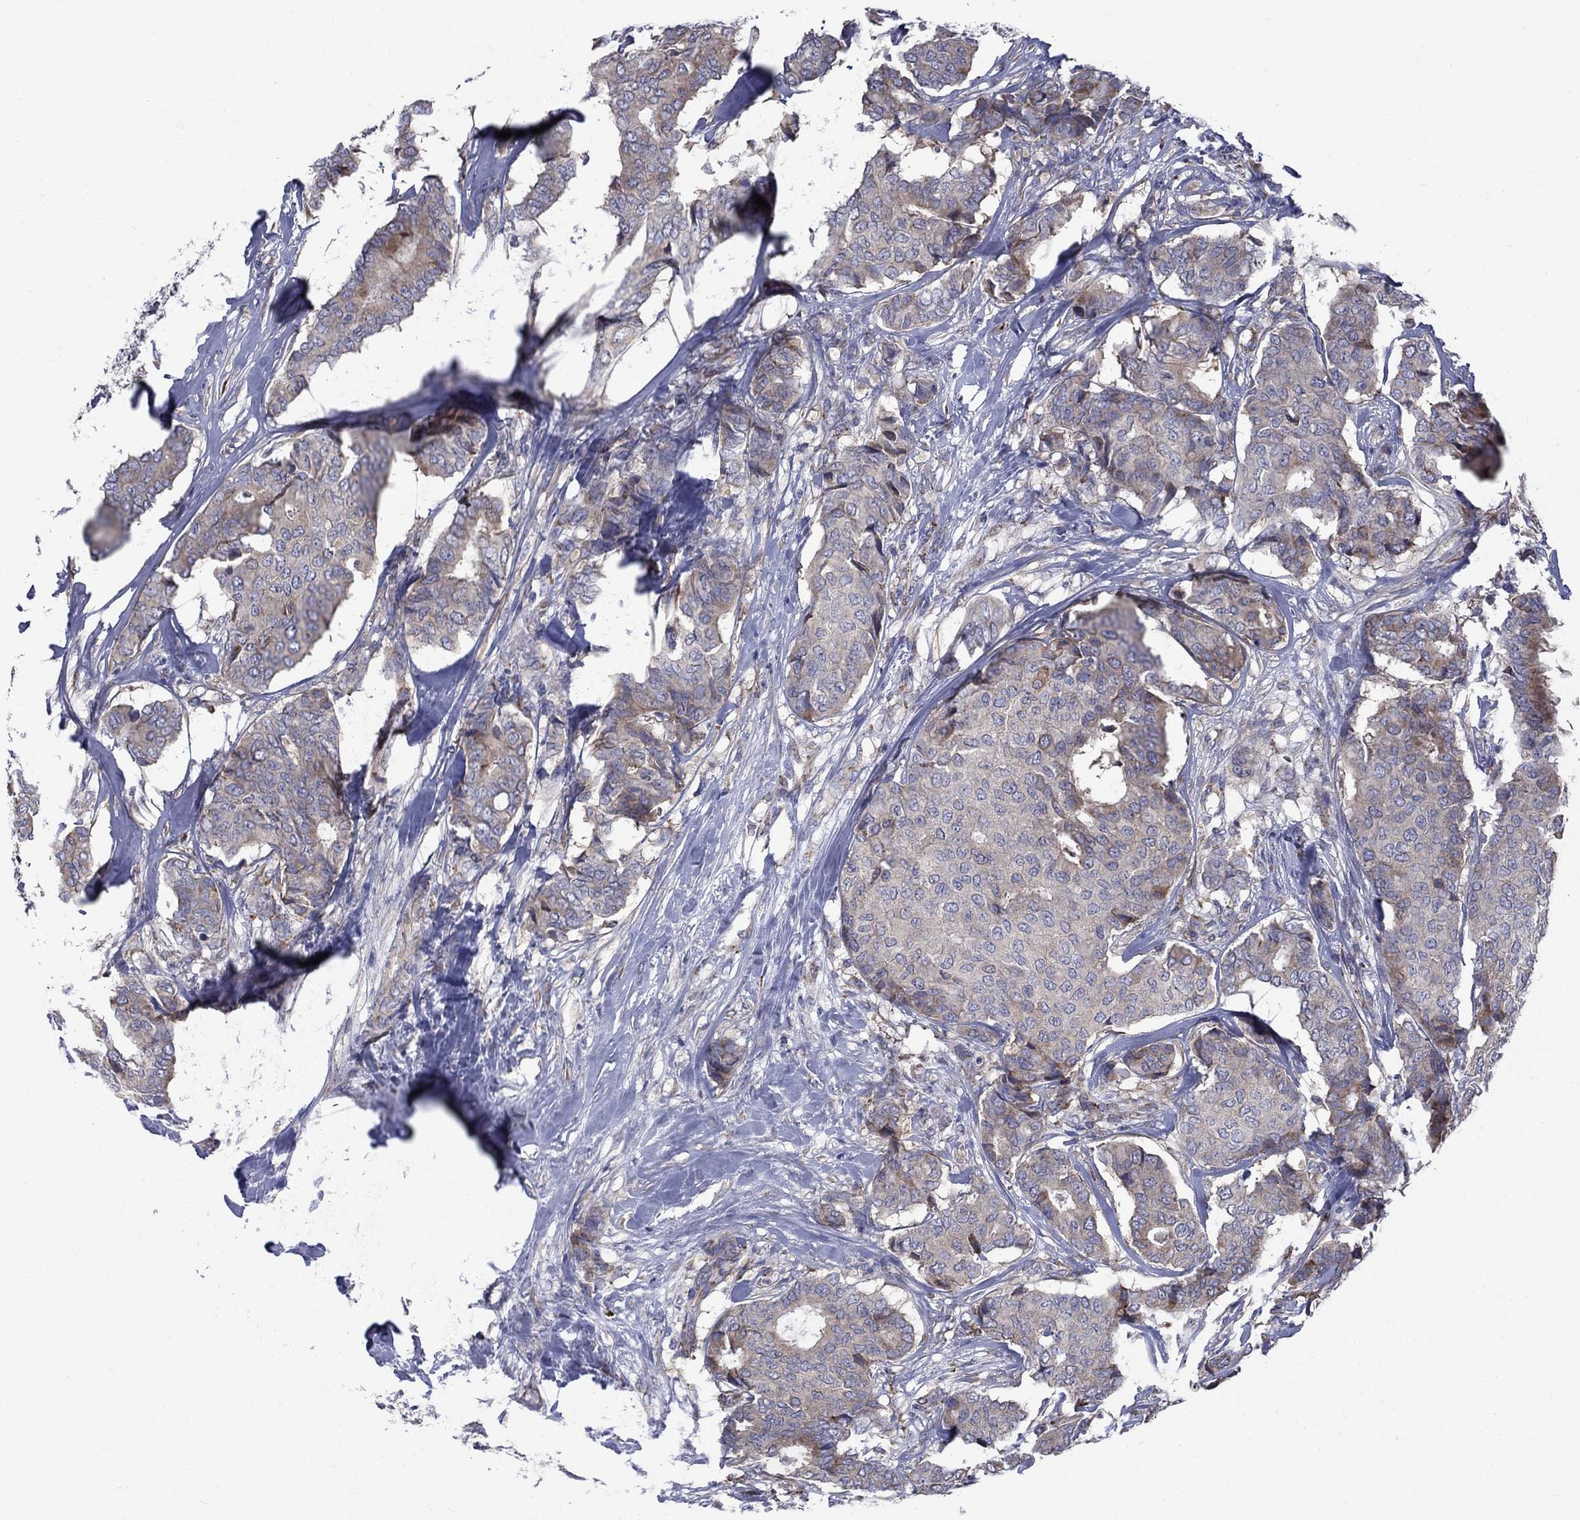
{"staining": {"intensity": "weak", "quantity": "<25%", "location": "cytoplasmic/membranous"}, "tissue": "breast cancer", "cell_type": "Tumor cells", "image_type": "cancer", "snomed": [{"axis": "morphology", "description": "Duct carcinoma"}, {"axis": "topography", "description": "Breast"}], "caption": "Histopathology image shows no significant protein expression in tumor cells of infiltrating ductal carcinoma (breast). Nuclei are stained in blue.", "gene": "ASNS", "patient": {"sex": "female", "age": 75}}